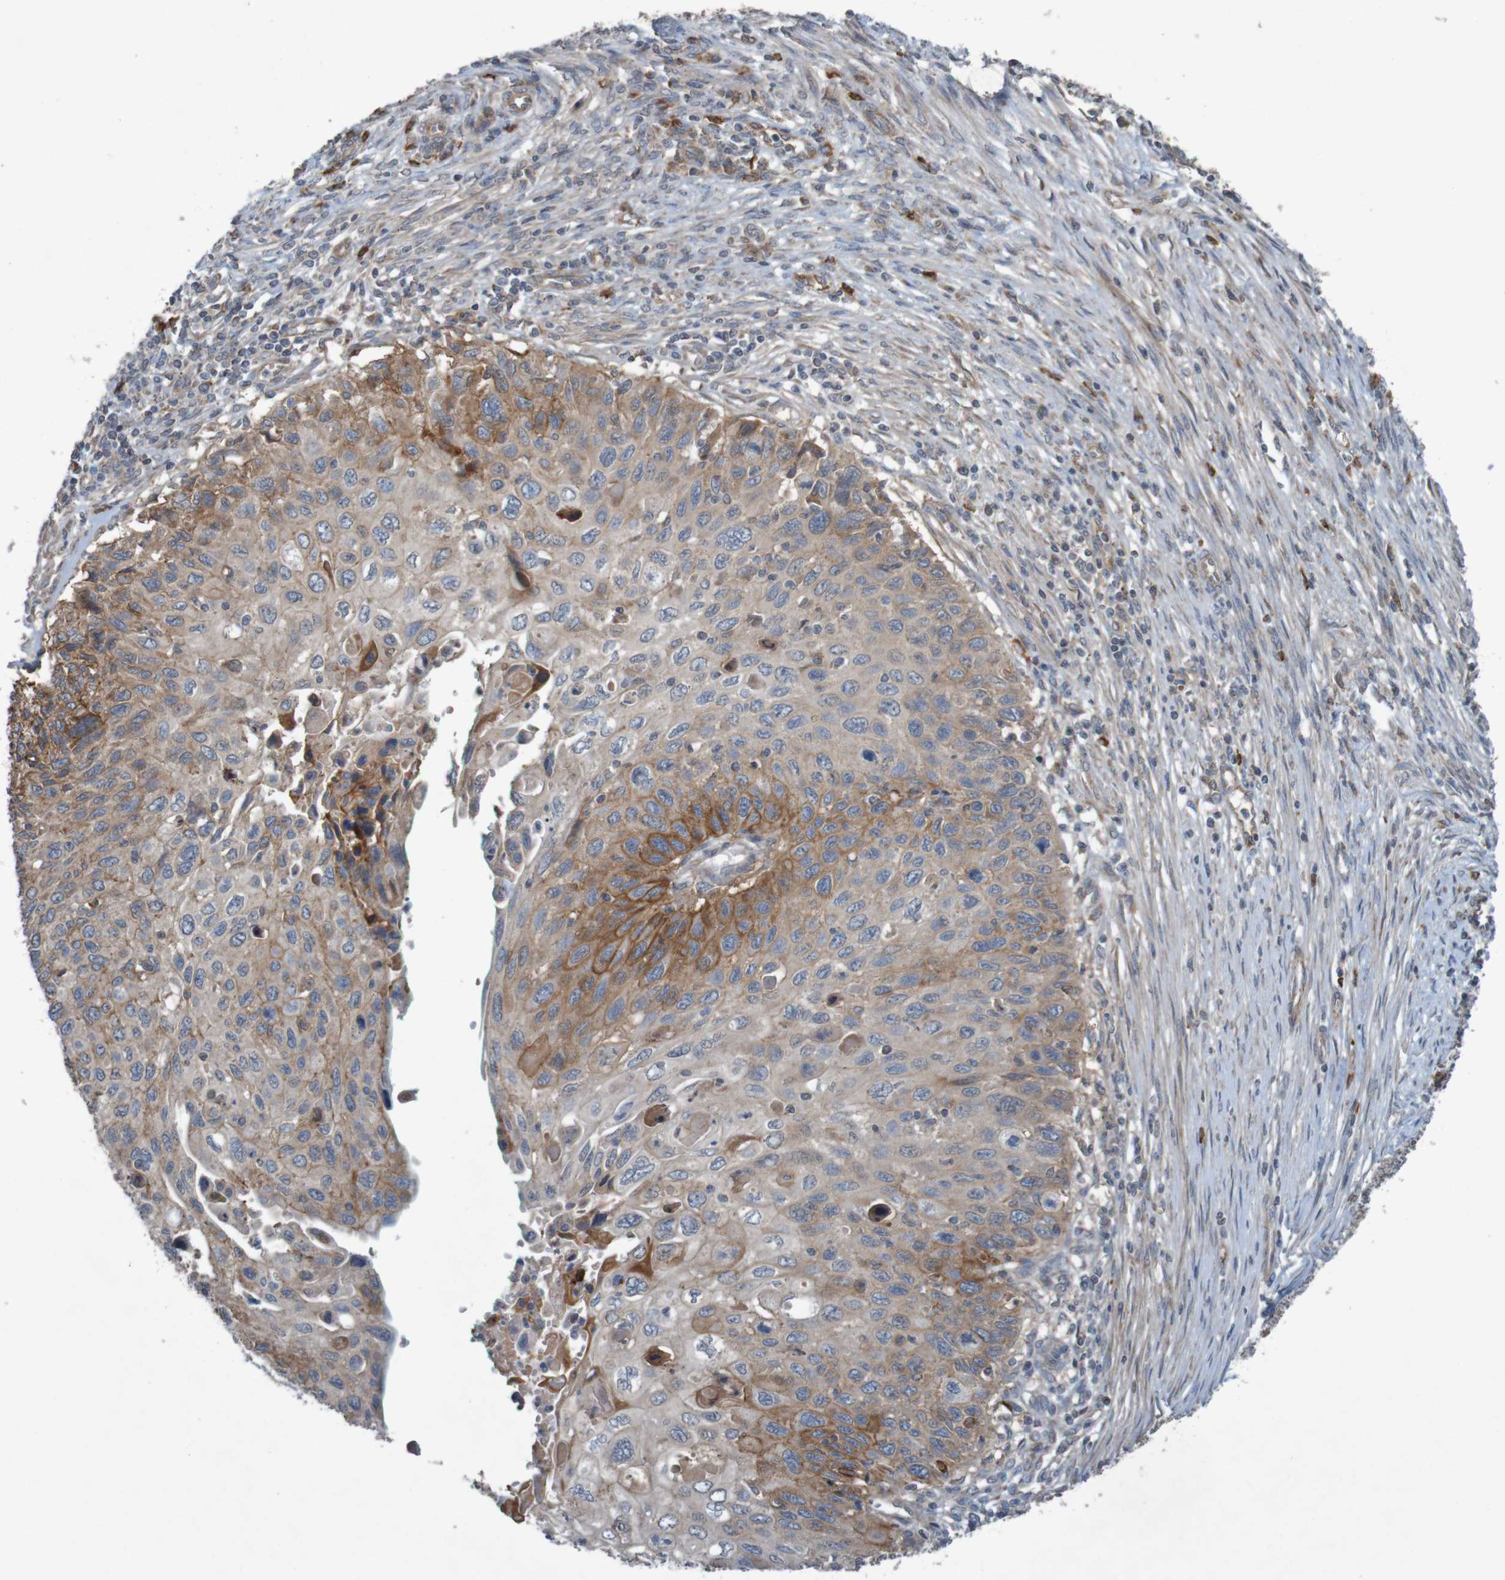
{"staining": {"intensity": "moderate", "quantity": ">75%", "location": "cytoplasmic/membranous"}, "tissue": "cervical cancer", "cell_type": "Tumor cells", "image_type": "cancer", "snomed": [{"axis": "morphology", "description": "Squamous cell carcinoma, NOS"}, {"axis": "topography", "description": "Cervix"}], "caption": "Approximately >75% of tumor cells in human cervical squamous cell carcinoma demonstrate moderate cytoplasmic/membranous protein positivity as visualized by brown immunohistochemical staining.", "gene": "B3GAT2", "patient": {"sex": "female", "age": 70}}